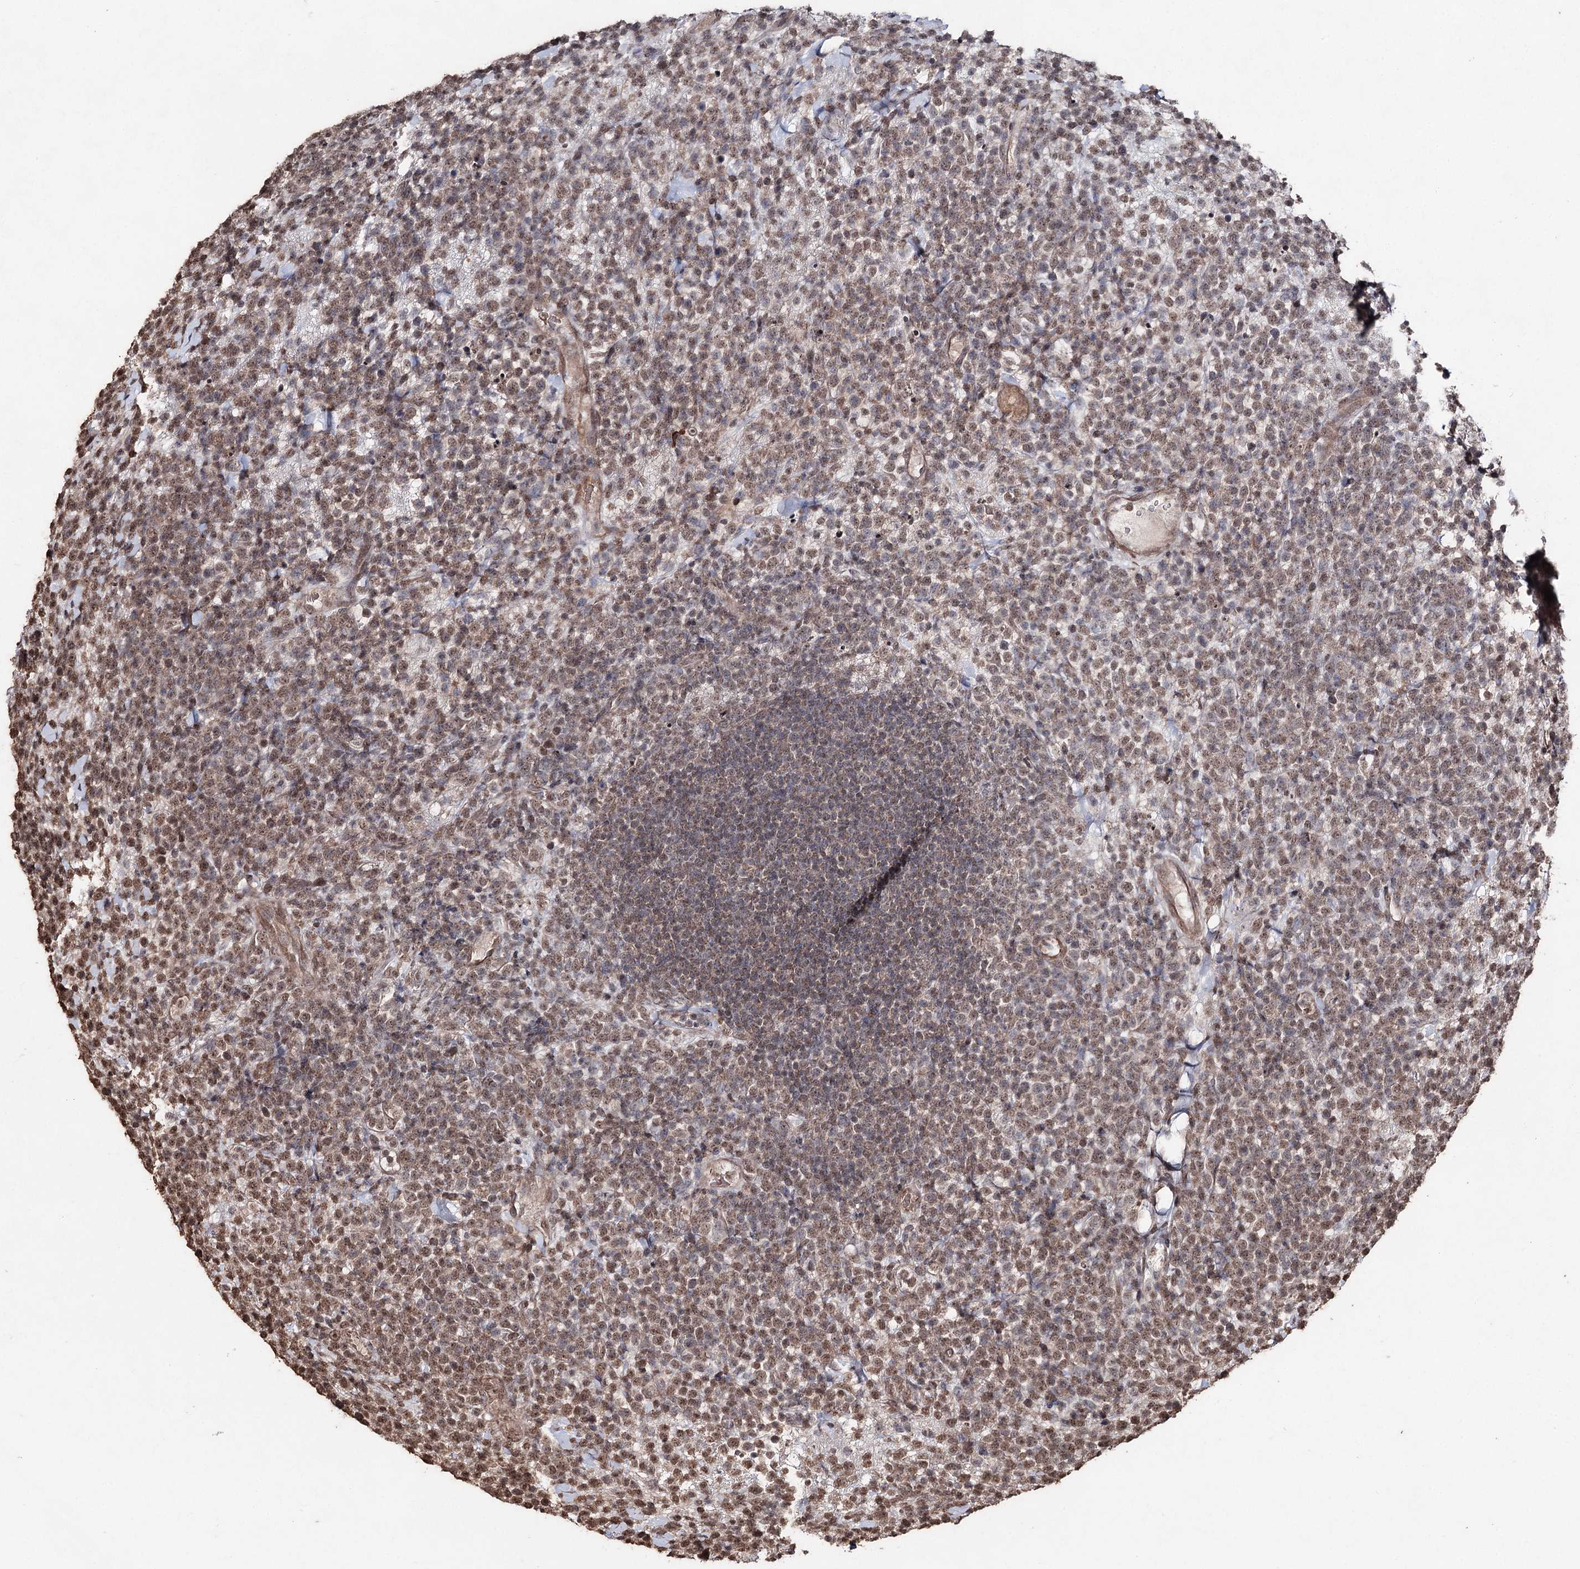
{"staining": {"intensity": "moderate", "quantity": "25%-75%", "location": "nuclear"}, "tissue": "lymphoma", "cell_type": "Tumor cells", "image_type": "cancer", "snomed": [{"axis": "morphology", "description": "Malignant lymphoma, non-Hodgkin's type, High grade"}, {"axis": "topography", "description": "Colon"}], "caption": "This photomicrograph shows lymphoma stained with immunohistochemistry (IHC) to label a protein in brown. The nuclear of tumor cells show moderate positivity for the protein. Nuclei are counter-stained blue.", "gene": "ATG14", "patient": {"sex": "female", "age": 53}}